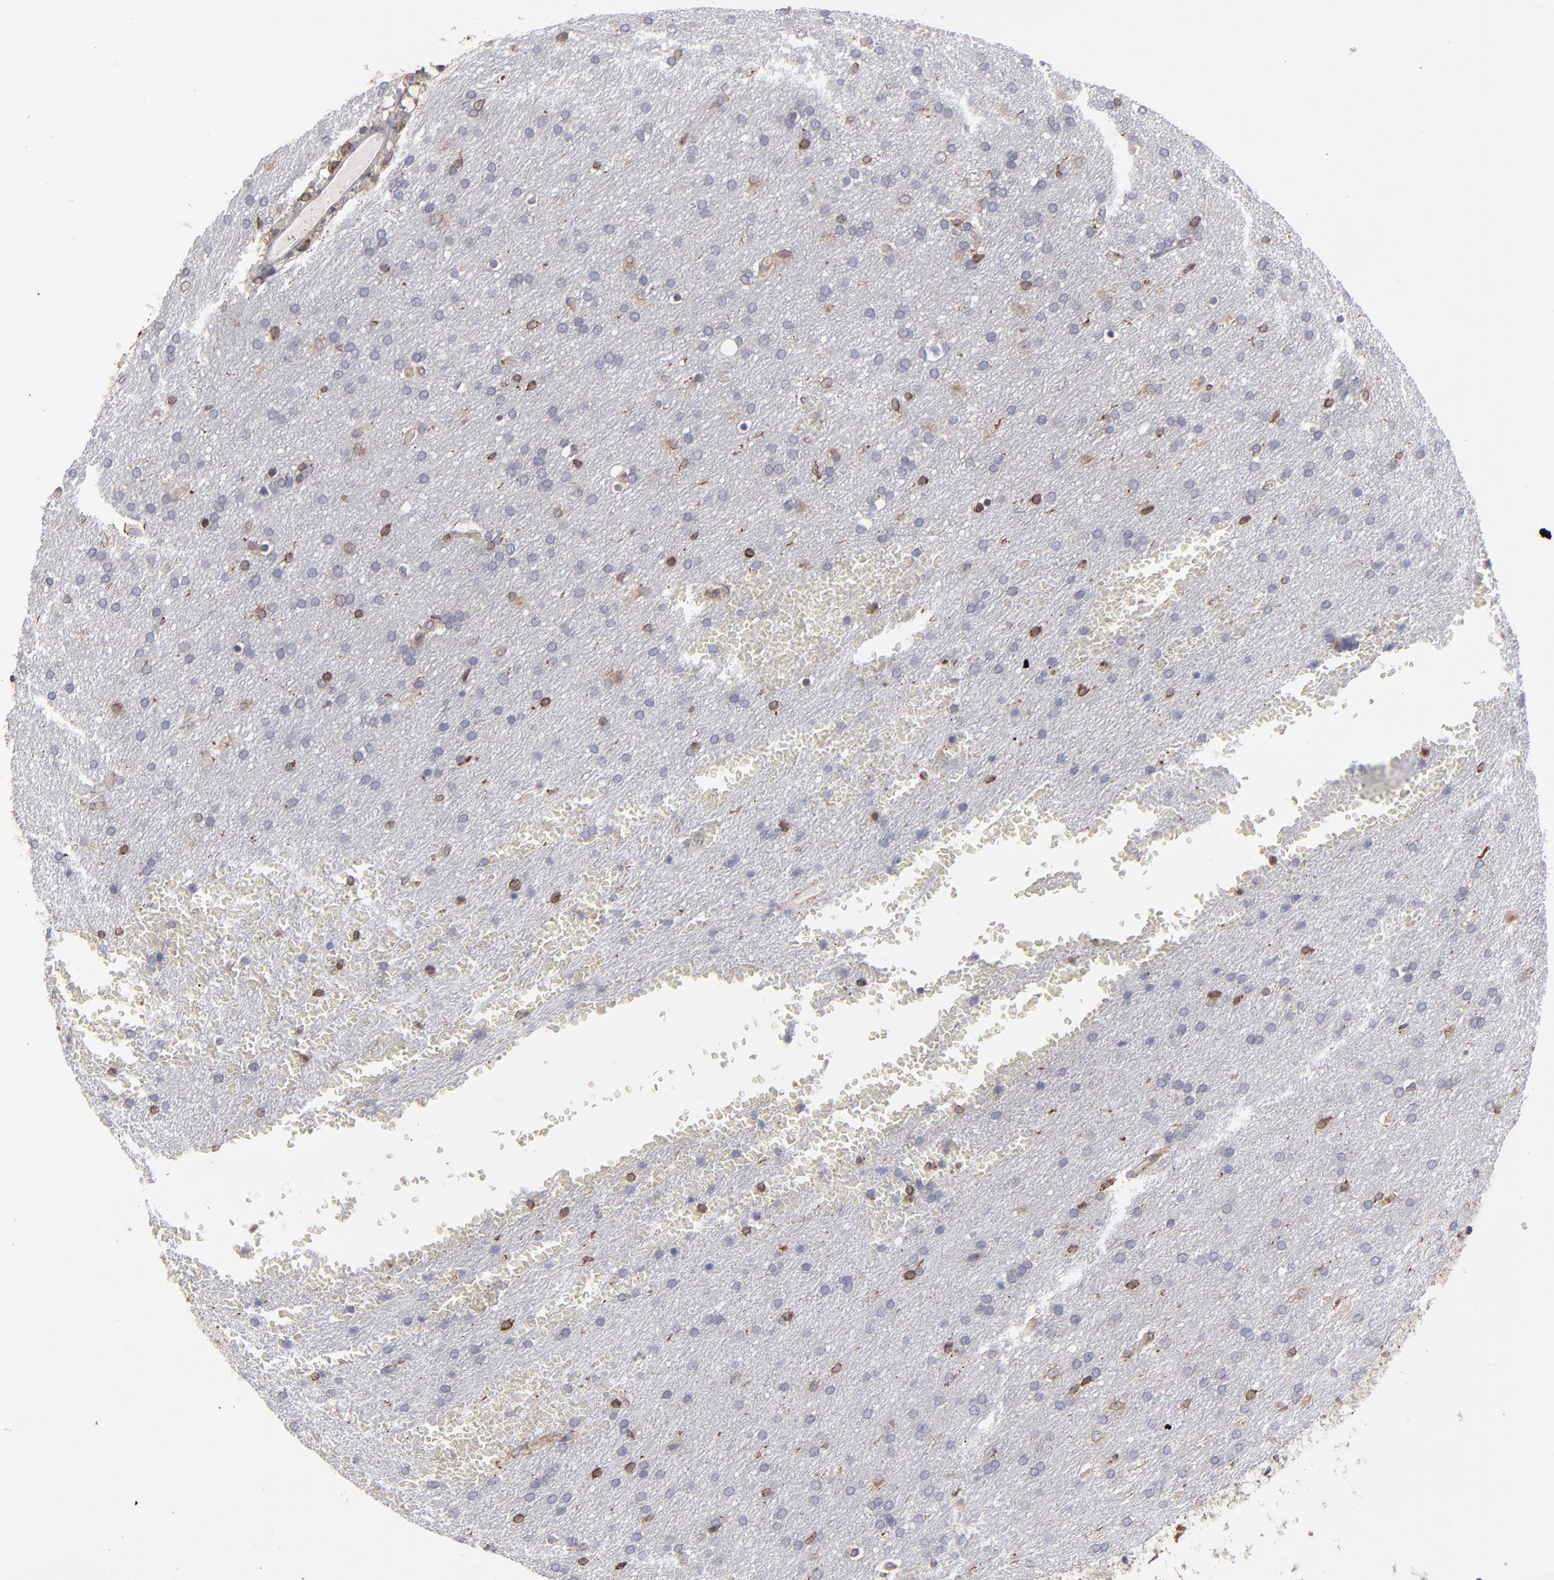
{"staining": {"intensity": "moderate", "quantity": "<25%", "location": "cytoplasmic/membranous"}, "tissue": "glioma", "cell_type": "Tumor cells", "image_type": "cancer", "snomed": [{"axis": "morphology", "description": "Glioma, malignant, Low grade"}, {"axis": "topography", "description": "Brain"}], "caption": "The micrograph demonstrates a brown stain indicating the presence of a protein in the cytoplasmic/membranous of tumor cells in malignant glioma (low-grade).", "gene": "TMX1", "patient": {"sex": "female", "age": 32}}